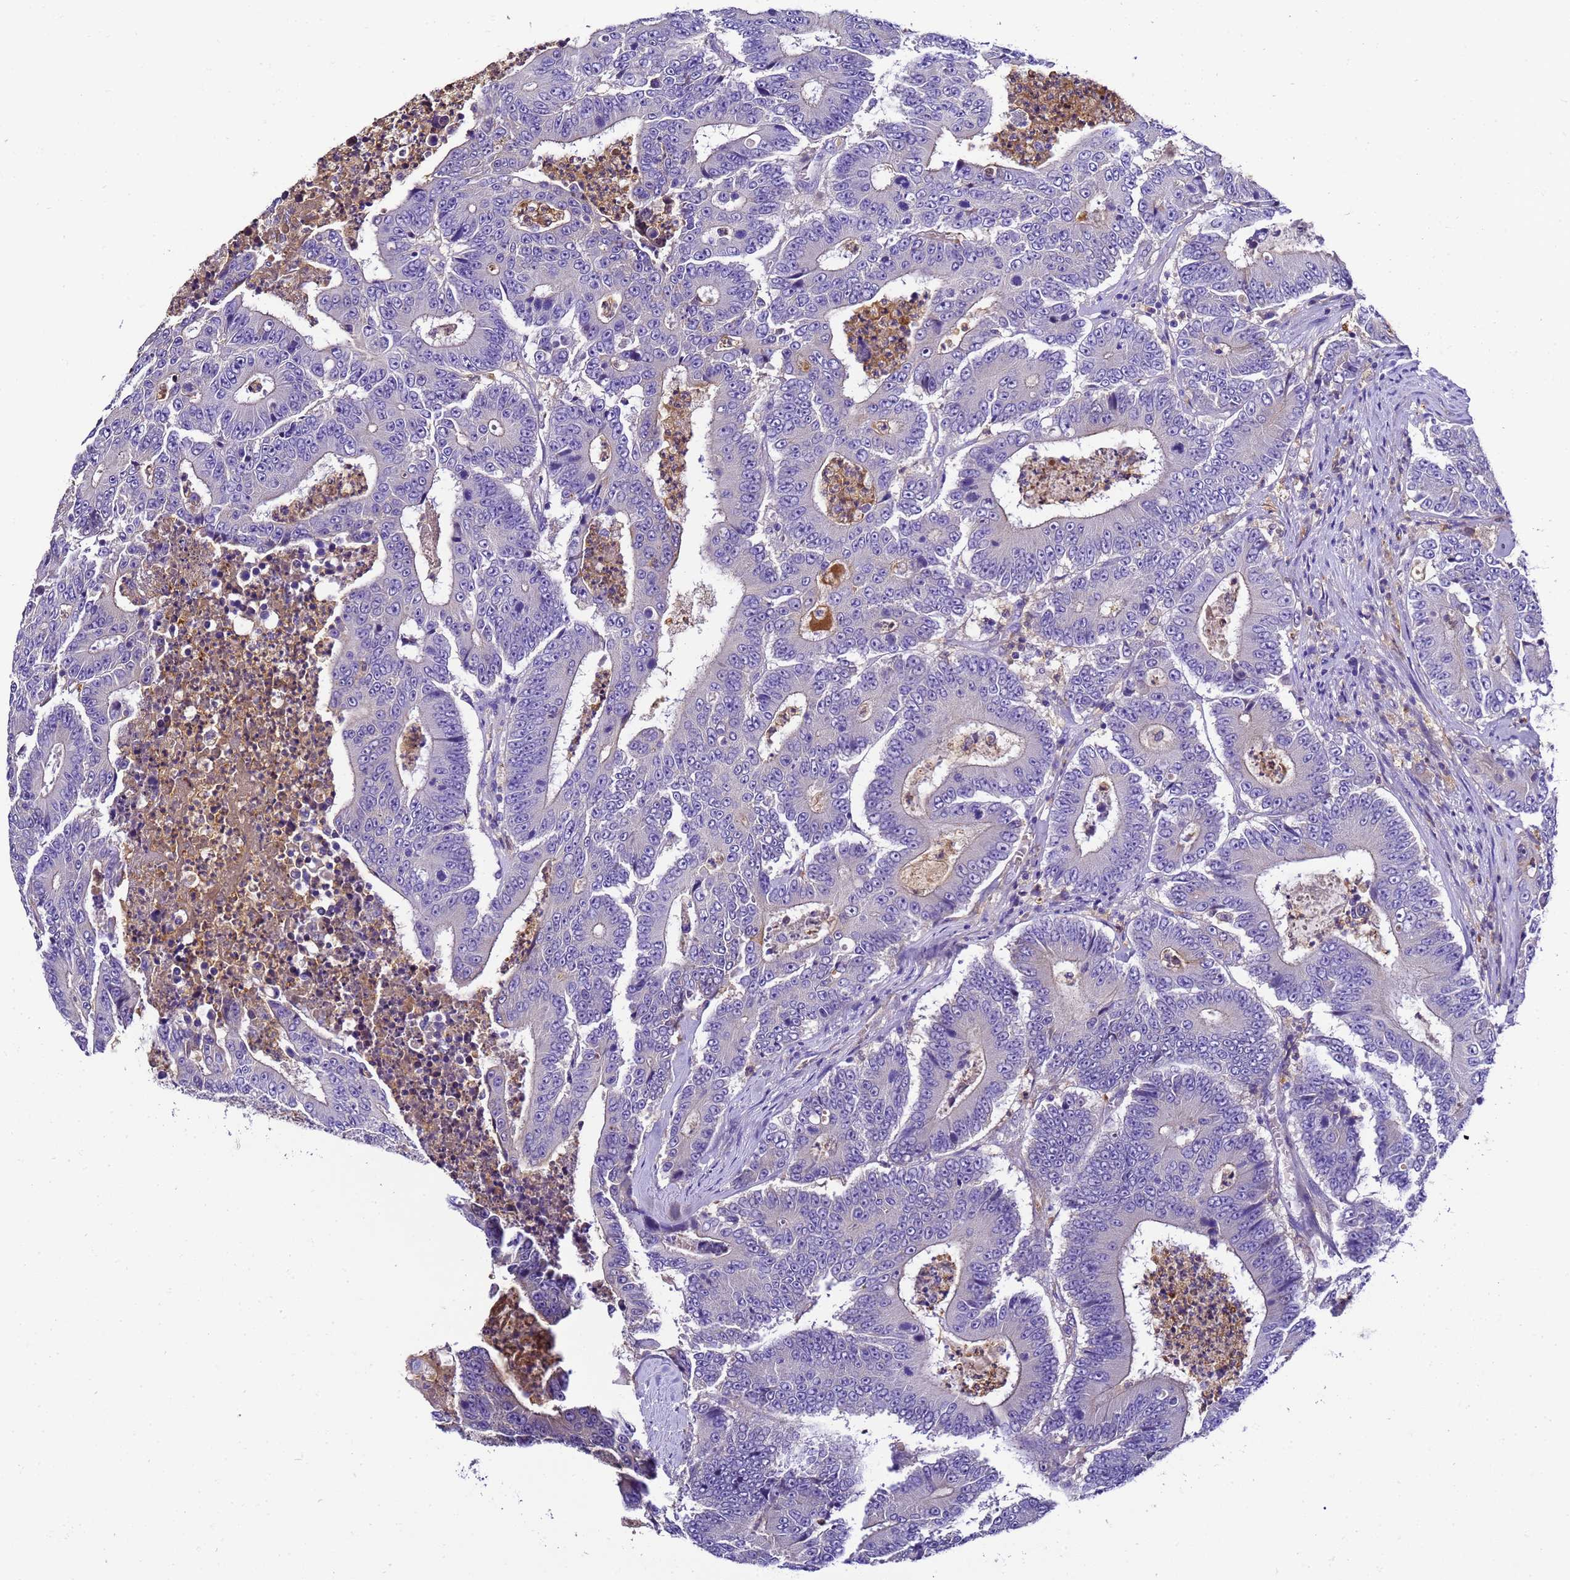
{"staining": {"intensity": "negative", "quantity": "none", "location": "none"}, "tissue": "colorectal cancer", "cell_type": "Tumor cells", "image_type": "cancer", "snomed": [{"axis": "morphology", "description": "Adenocarcinoma, NOS"}, {"axis": "topography", "description": "Colon"}], "caption": "IHC photomicrograph of neoplastic tissue: human colorectal adenocarcinoma stained with DAB (3,3'-diaminobenzidine) demonstrates no significant protein expression in tumor cells. The staining is performed using DAB brown chromogen with nuclei counter-stained in using hematoxylin.", "gene": "UGT2A1", "patient": {"sex": "male", "age": 83}}